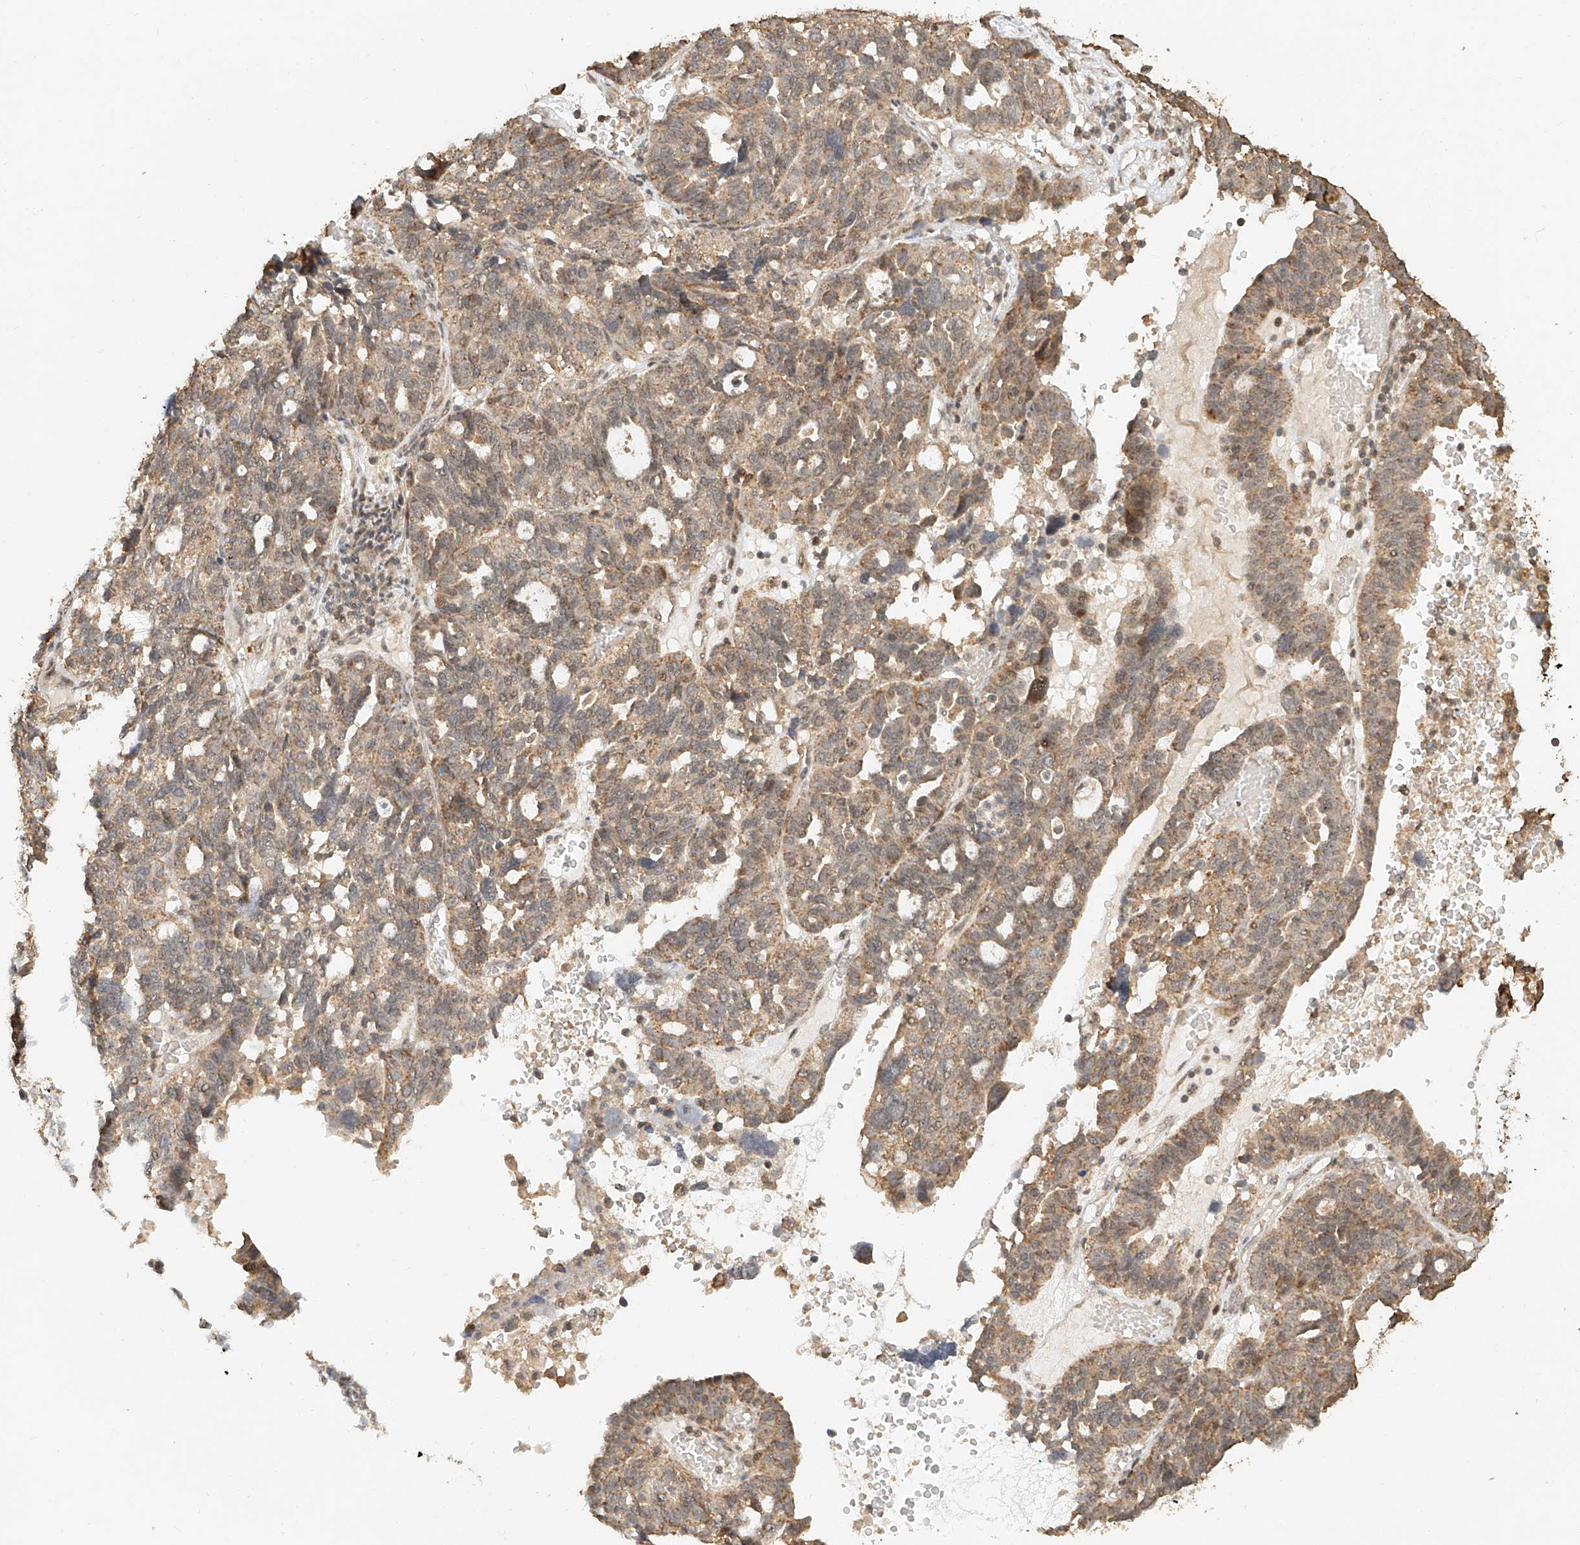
{"staining": {"intensity": "moderate", "quantity": ">75%", "location": "cytoplasmic/membranous"}, "tissue": "ovarian cancer", "cell_type": "Tumor cells", "image_type": "cancer", "snomed": [{"axis": "morphology", "description": "Cystadenocarcinoma, serous, NOS"}, {"axis": "topography", "description": "Ovary"}], "caption": "Immunohistochemistry (IHC) of ovarian cancer (serous cystadenocarcinoma) shows medium levels of moderate cytoplasmic/membranous staining in approximately >75% of tumor cells. Nuclei are stained in blue.", "gene": "CXorf58", "patient": {"sex": "female", "age": 59}}